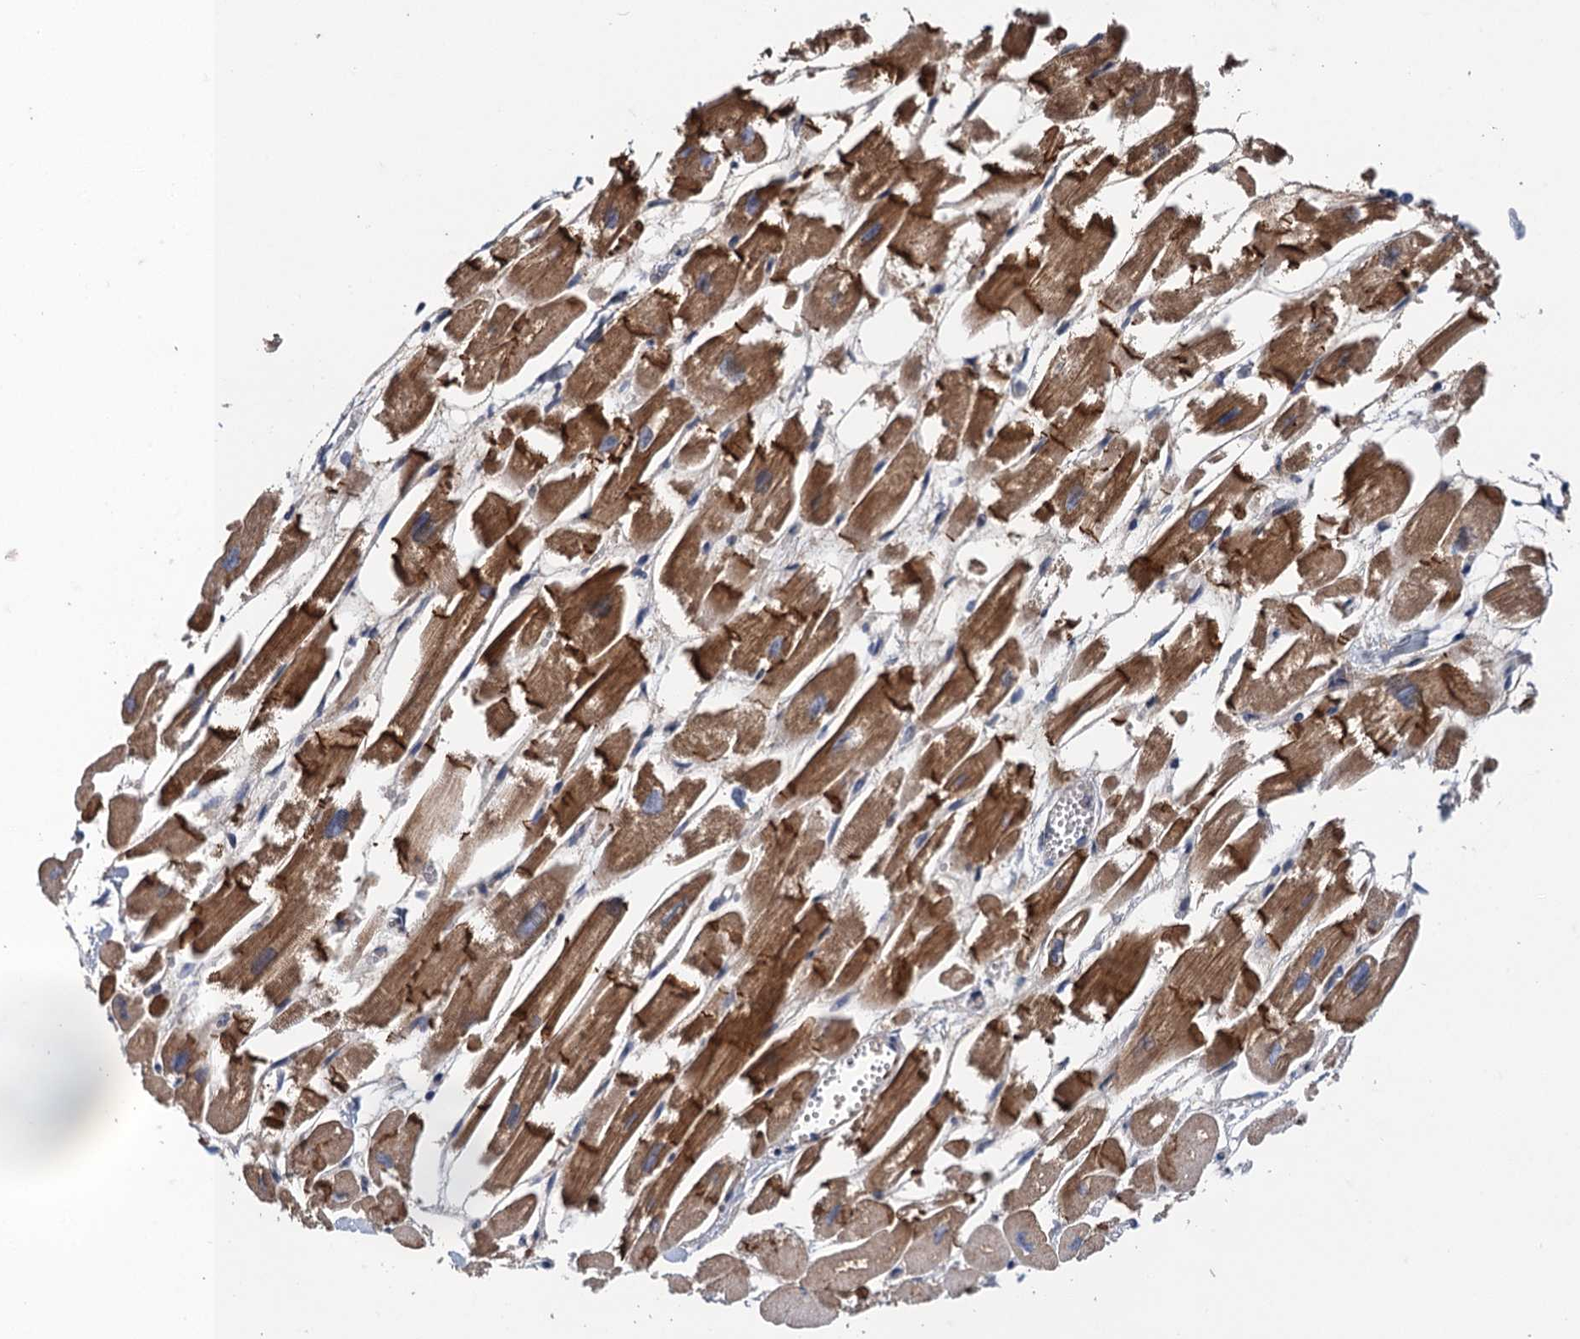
{"staining": {"intensity": "moderate", "quantity": ">75%", "location": "cytoplasmic/membranous"}, "tissue": "heart muscle", "cell_type": "Cardiomyocytes", "image_type": "normal", "snomed": [{"axis": "morphology", "description": "Normal tissue, NOS"}, {"axis": "topography", "description": "Heart"}], "caption": "An immunohistochemistry (IHC) photomicrograph of normal tissue is shown. Protein staining in brown highlights moderate cytoplasmic/membranous positivity in heart muscle within cardiomyocytes. (Stains: DAB (3,3'-diaminobenzidine) in brown, nuclei in blue, Microscopy: brightfield microscopy at high magnification).", "gene": "MDM1", "patient": {"sex": "male", "age": 54}}